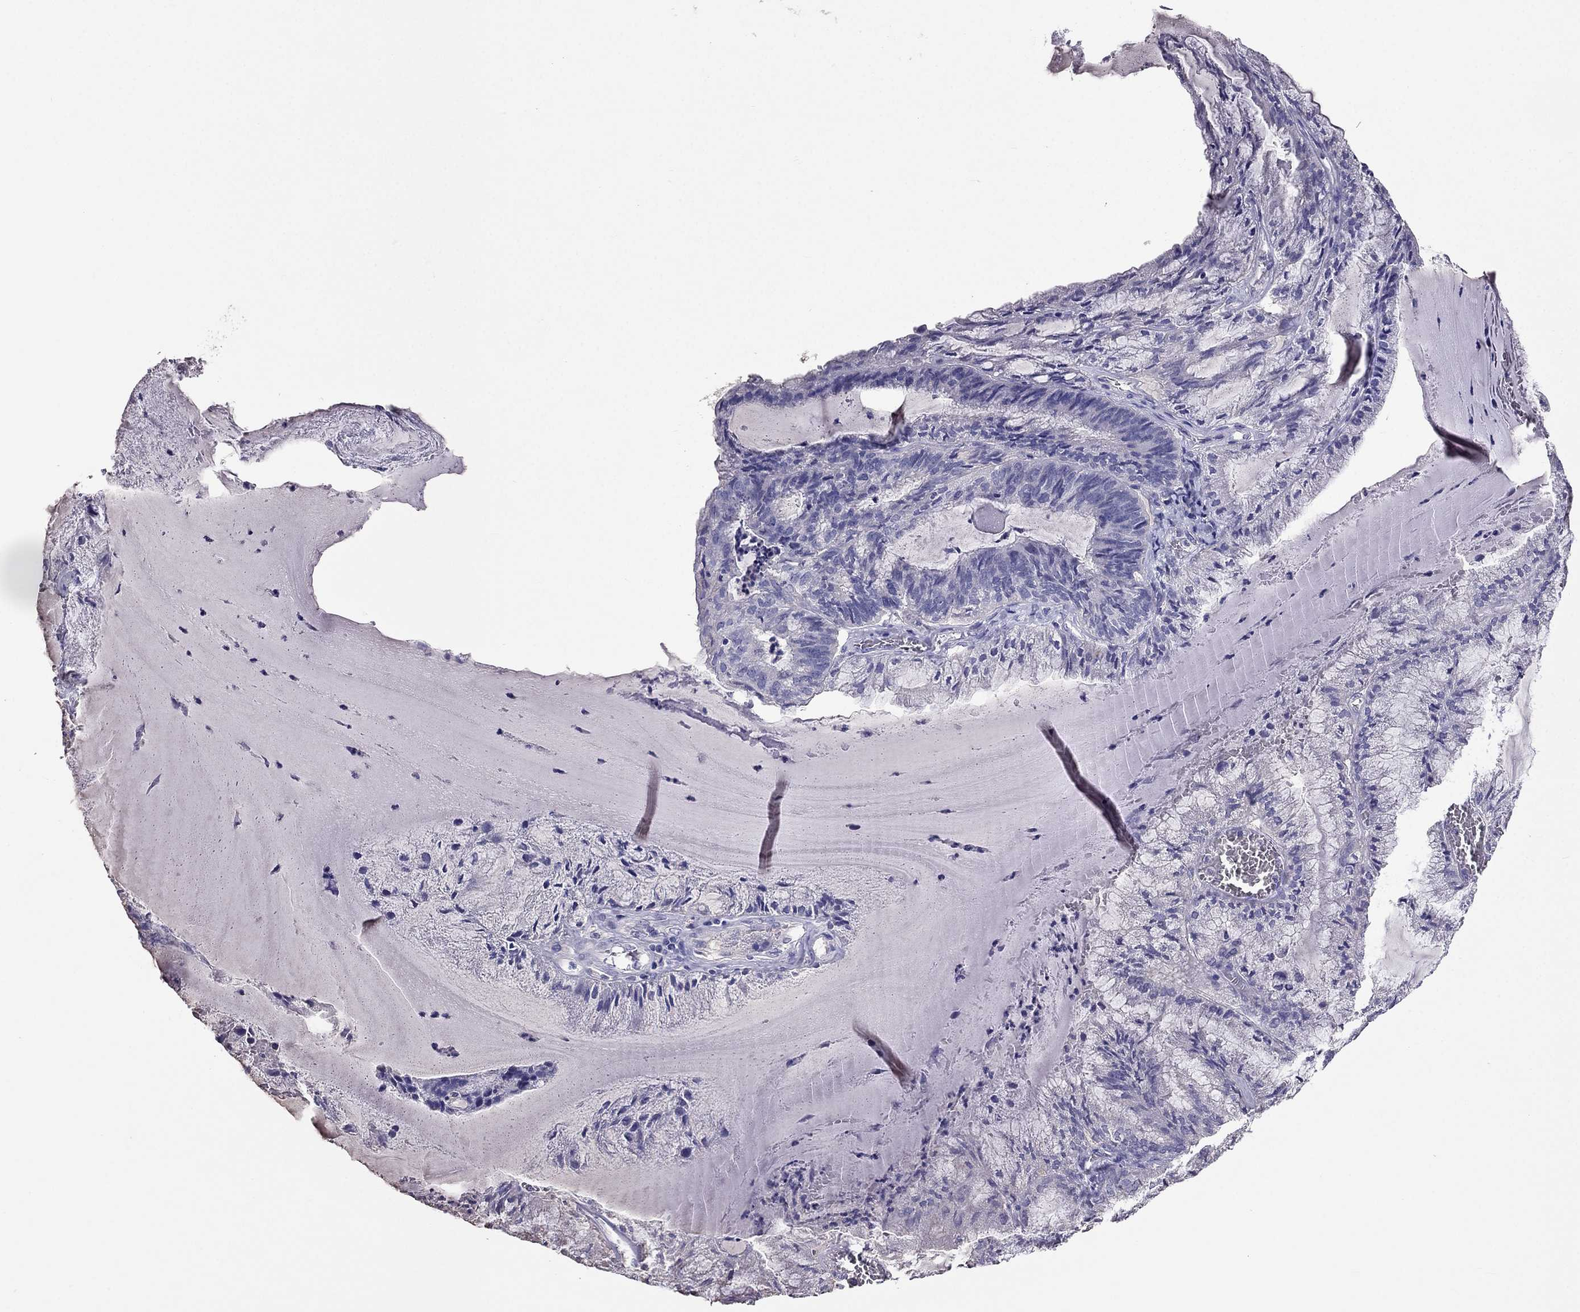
{"staining": {"intensity": "negative", "quantity": "none", "location": "none"}, "tissue": "endometrial cancer", "cell_type": "Tumor cells", "image_type": "cancer", "snomed": [{"axis": "morphology", "description": "Carcinoma, NOS"}, {"axis": "topography", "description": "Endometrium"}], "caption": "A micrograph of human carcinoma (endometrial) is negative for staining in tumor cells.", "gene": "TBC1D21", "patient": {"sex": "female", "age": 62}}